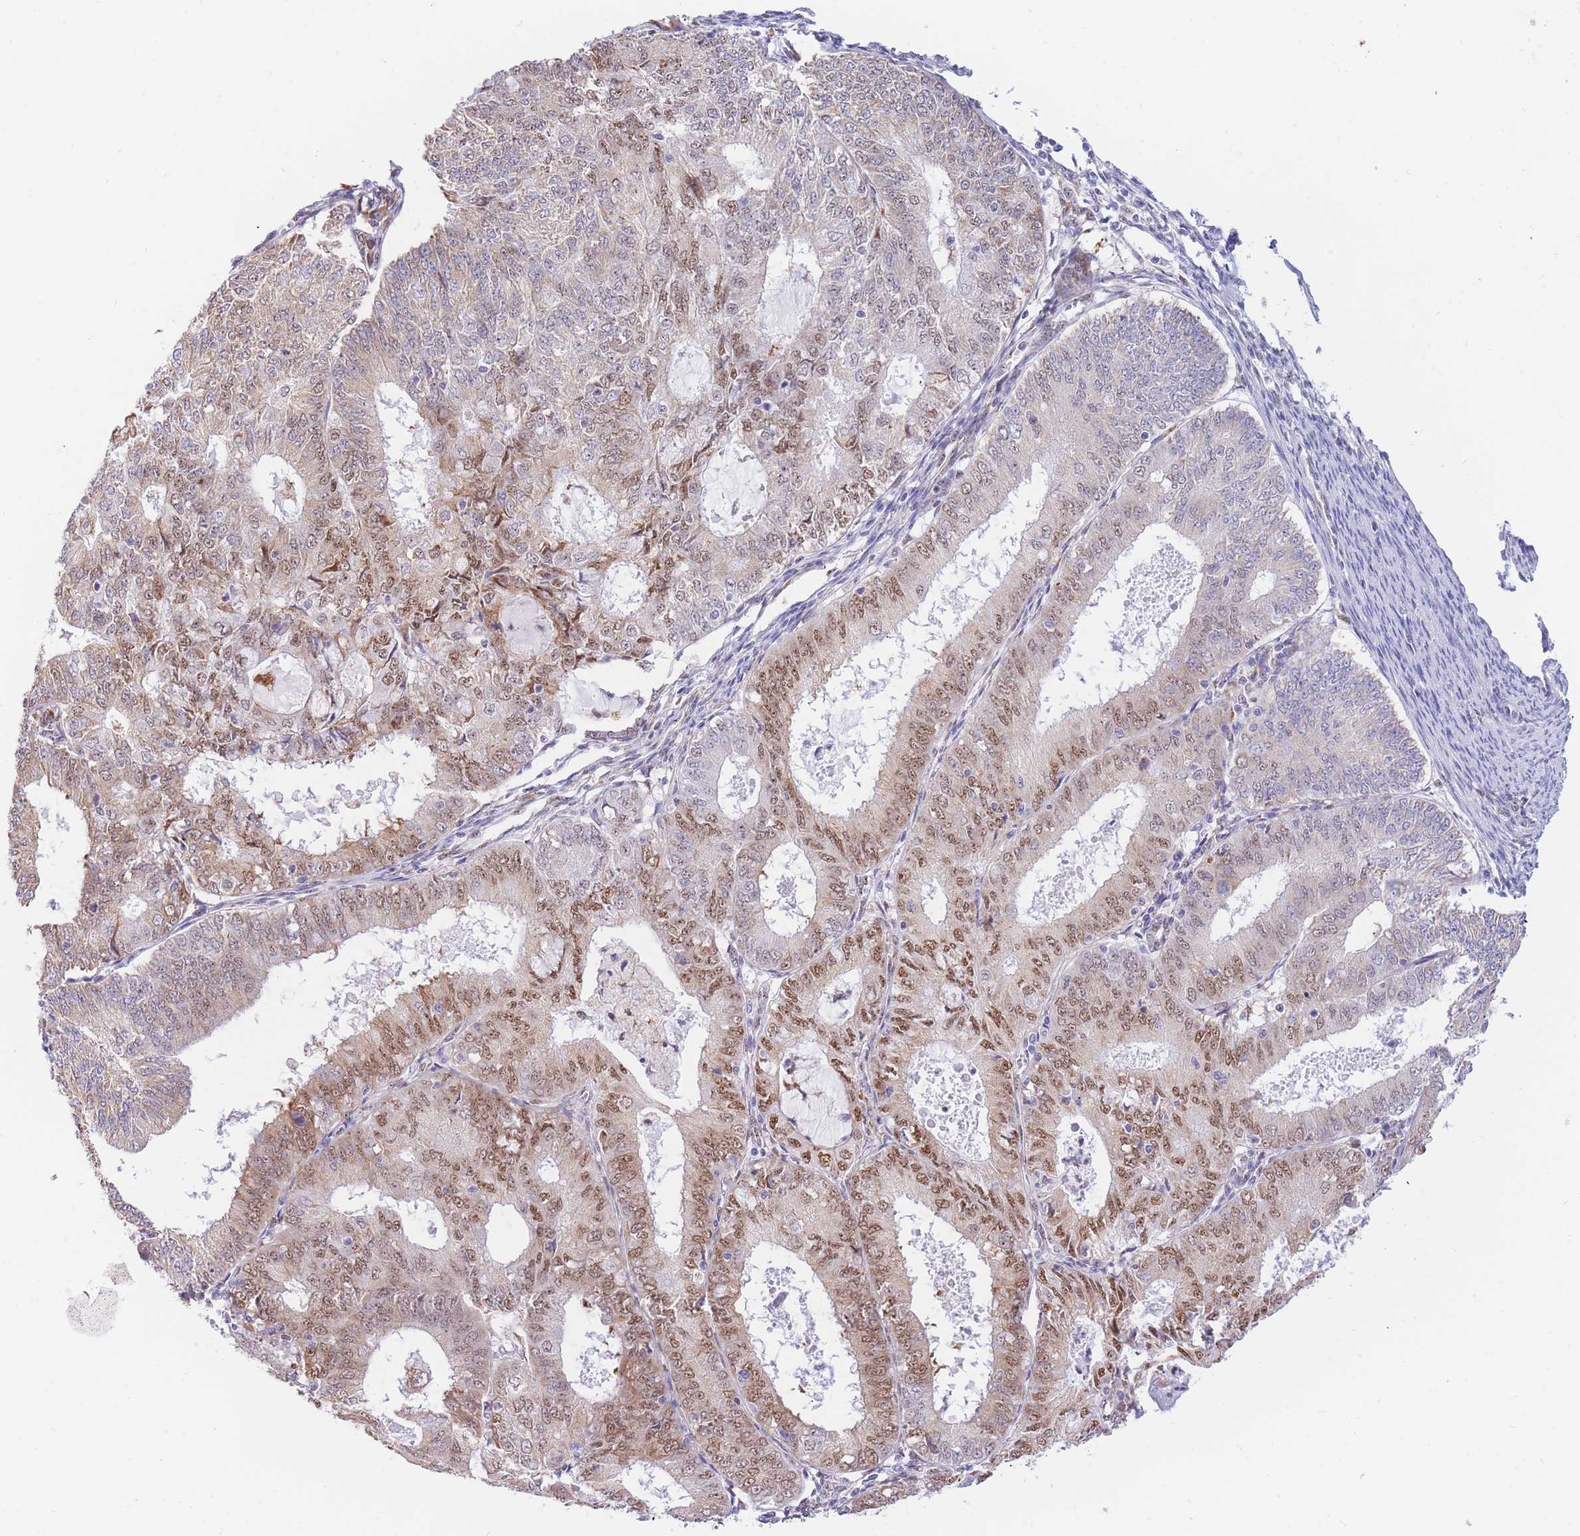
{"staining": {"intensity": "moderate", "quantity": ">75%", "location": "cytoplasmic/membranous,nuclear"}, "tissue": "endometrial cancer", "cell_type": "Tumor cells", "image_type": "cancer", "snomed": [{"axis": "morphology", "description": "Adenocarcinoma, NOS"}, {"axis": "topography", "description": "Endometrium"}], "caption": "The immunohistochemical stain labels moderate cytoplasmic/membranous and nuclear staining in tumor cells of endometrial adenocarcinoma tissue.", "gene": "FAM153A", "patient": {"sex": "female", "age": 57}}